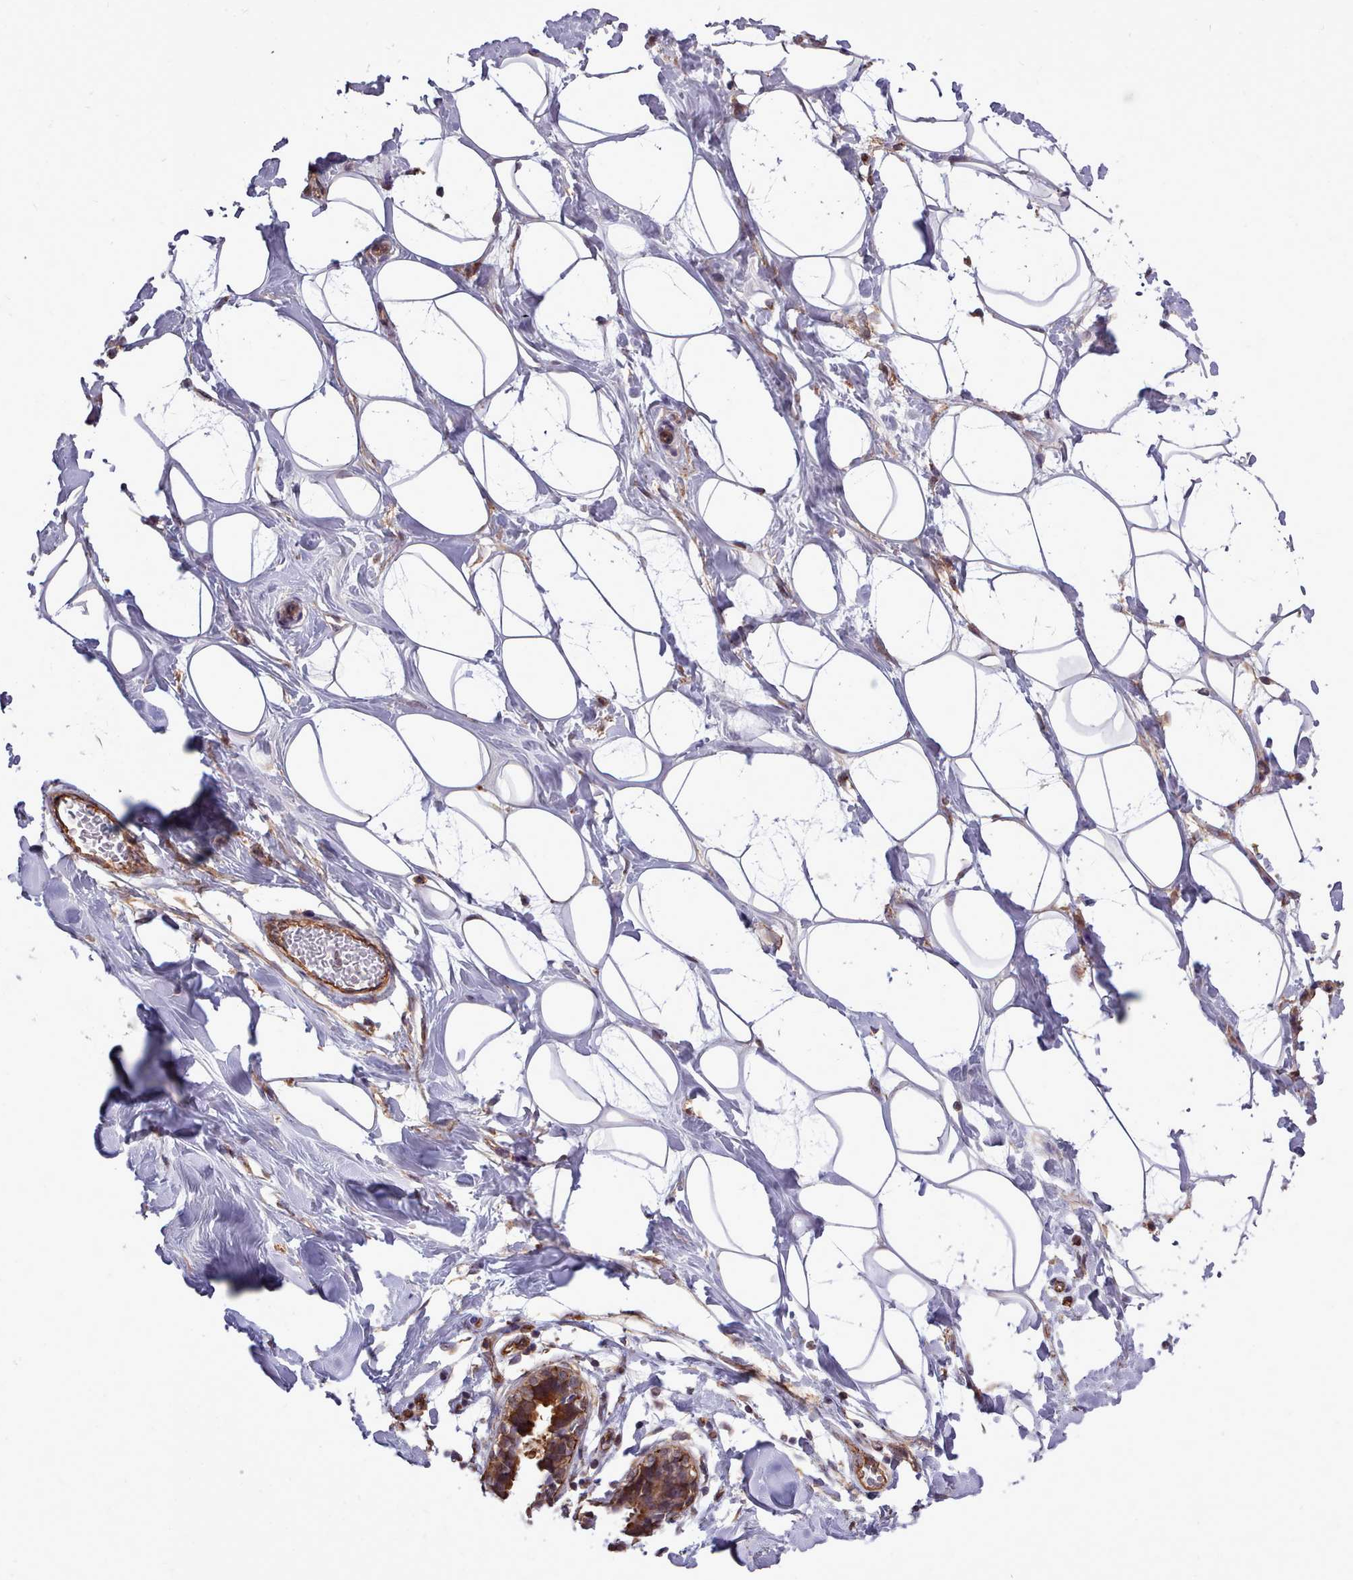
{"staining": {"intensity": "weak", "quantity": ">75%", "location": "cytoplasmic/membranous"}, "tissue": "adipose tissue", "cell_type": "Adipocytes", "image_type": "normal", "snomed": [{"axis": "morphology", "description": "Normal tissue, NOS"}, {"axis": "topography", "description": "Breast"}], "caption": "Immunohistochemical staining of benign human adipose tissue exhibits >75% levels of weak cytoplasmic/membranous protein expression in approximately >75% of adipocytes. (DAB = brown stain, brightfield microscopy at high magnification).", "gene": "STUB1", "patient": {"sex": "female", "age": 26}}